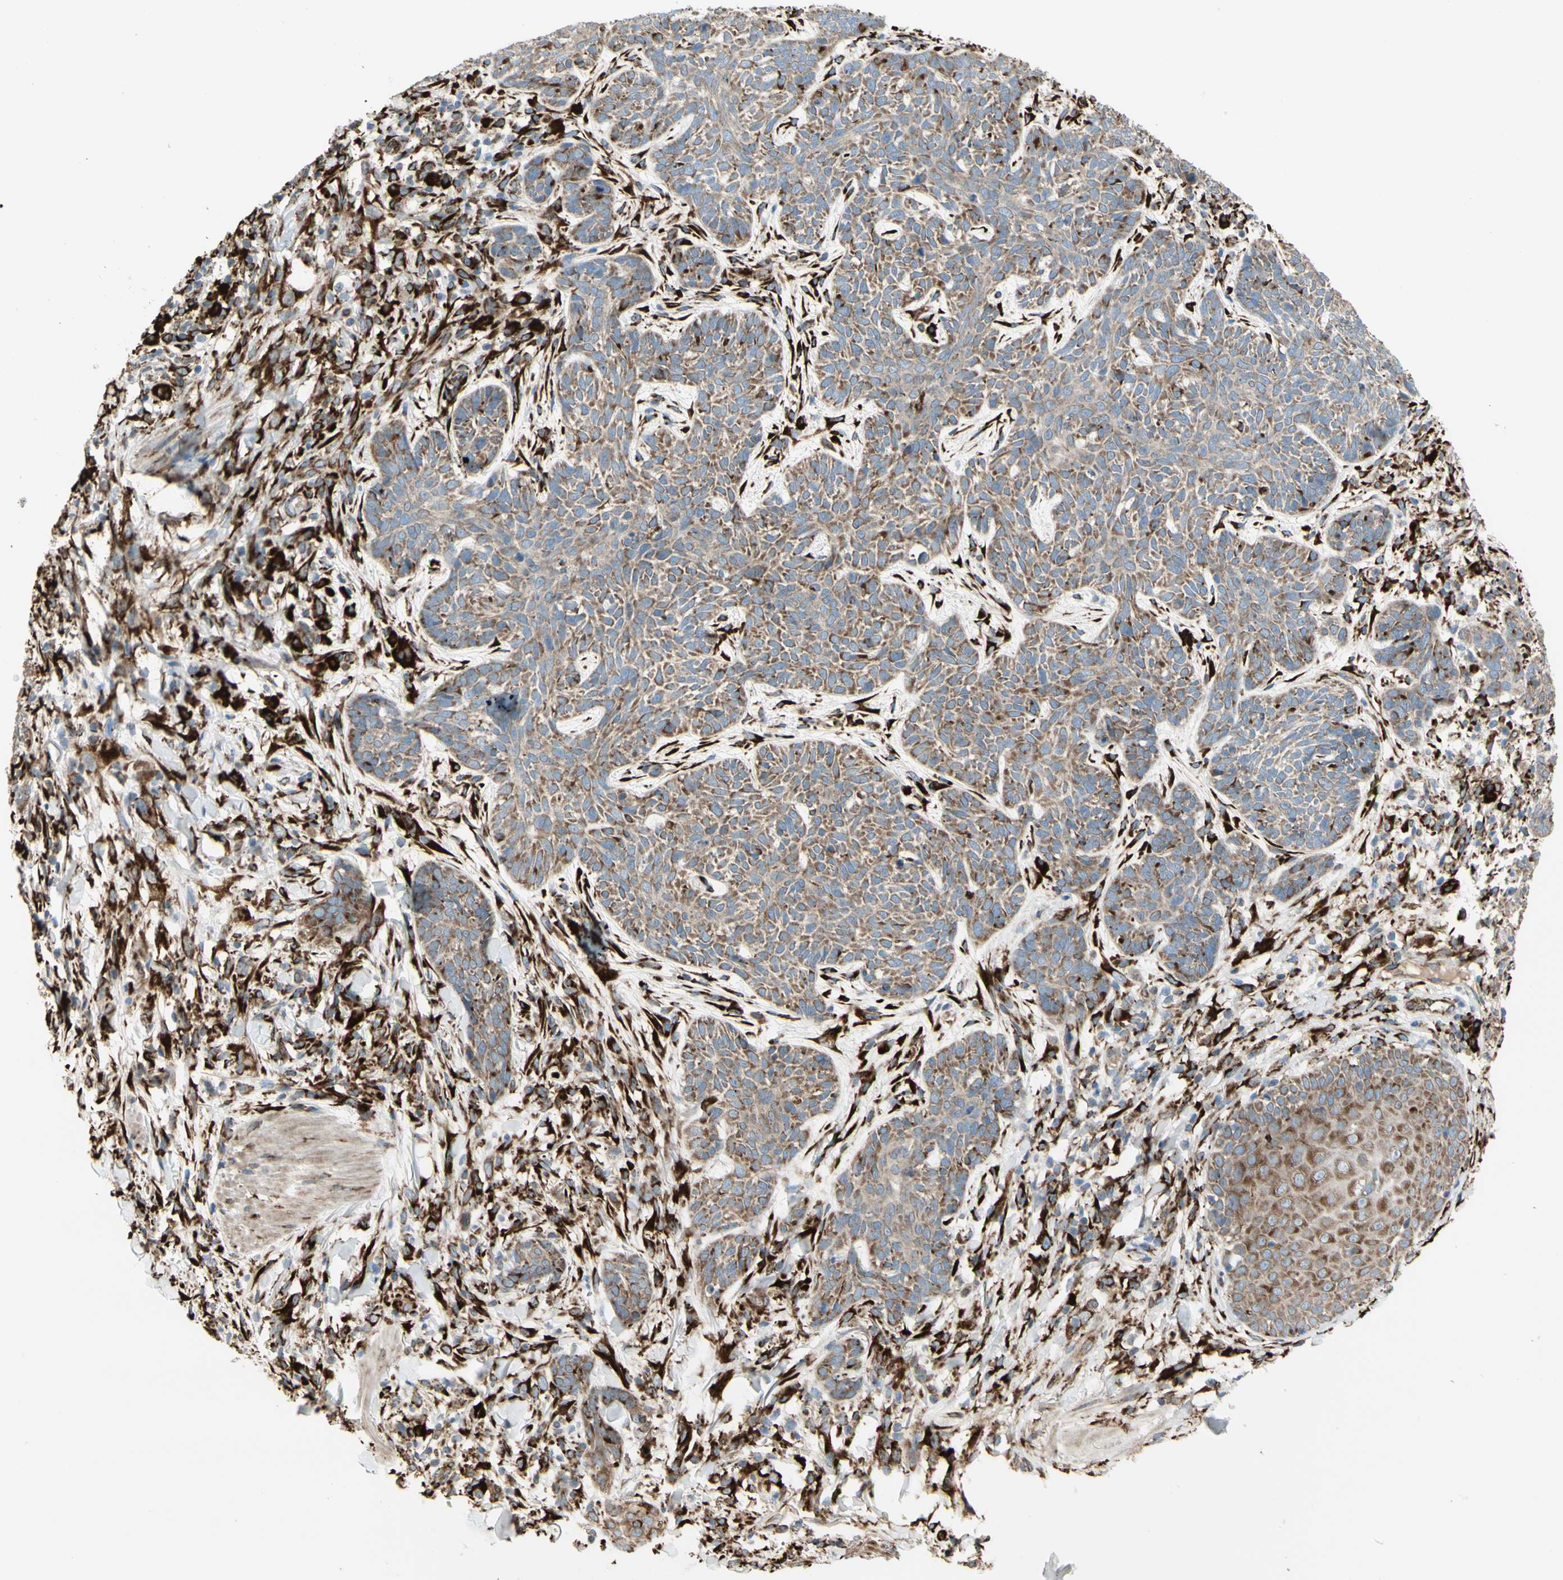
{"staining": {"intensity": "strong", "quantity": ">75%", "location": "cytoplasmic/membranous"}, "tissue": "skin cancer", "cell_type": "Tumor cells", "image_type": "cancer", "snomed": [{"axis": "morphology", "description": "Normal tissue, NOS"}, {"axis": "morphology", "description": "Basal cell carcinoma"}, {"axis": "topography", "description": "Skin"}], "caption": "This photomicrograph exhibits IHC staining of human skin basal cell carcinoma, with high strong cytoplasmic/membranous expression in about >75% of tumor cells.", "gene": "RRBP1", "patient": {"sex": "male", "age": 52}}